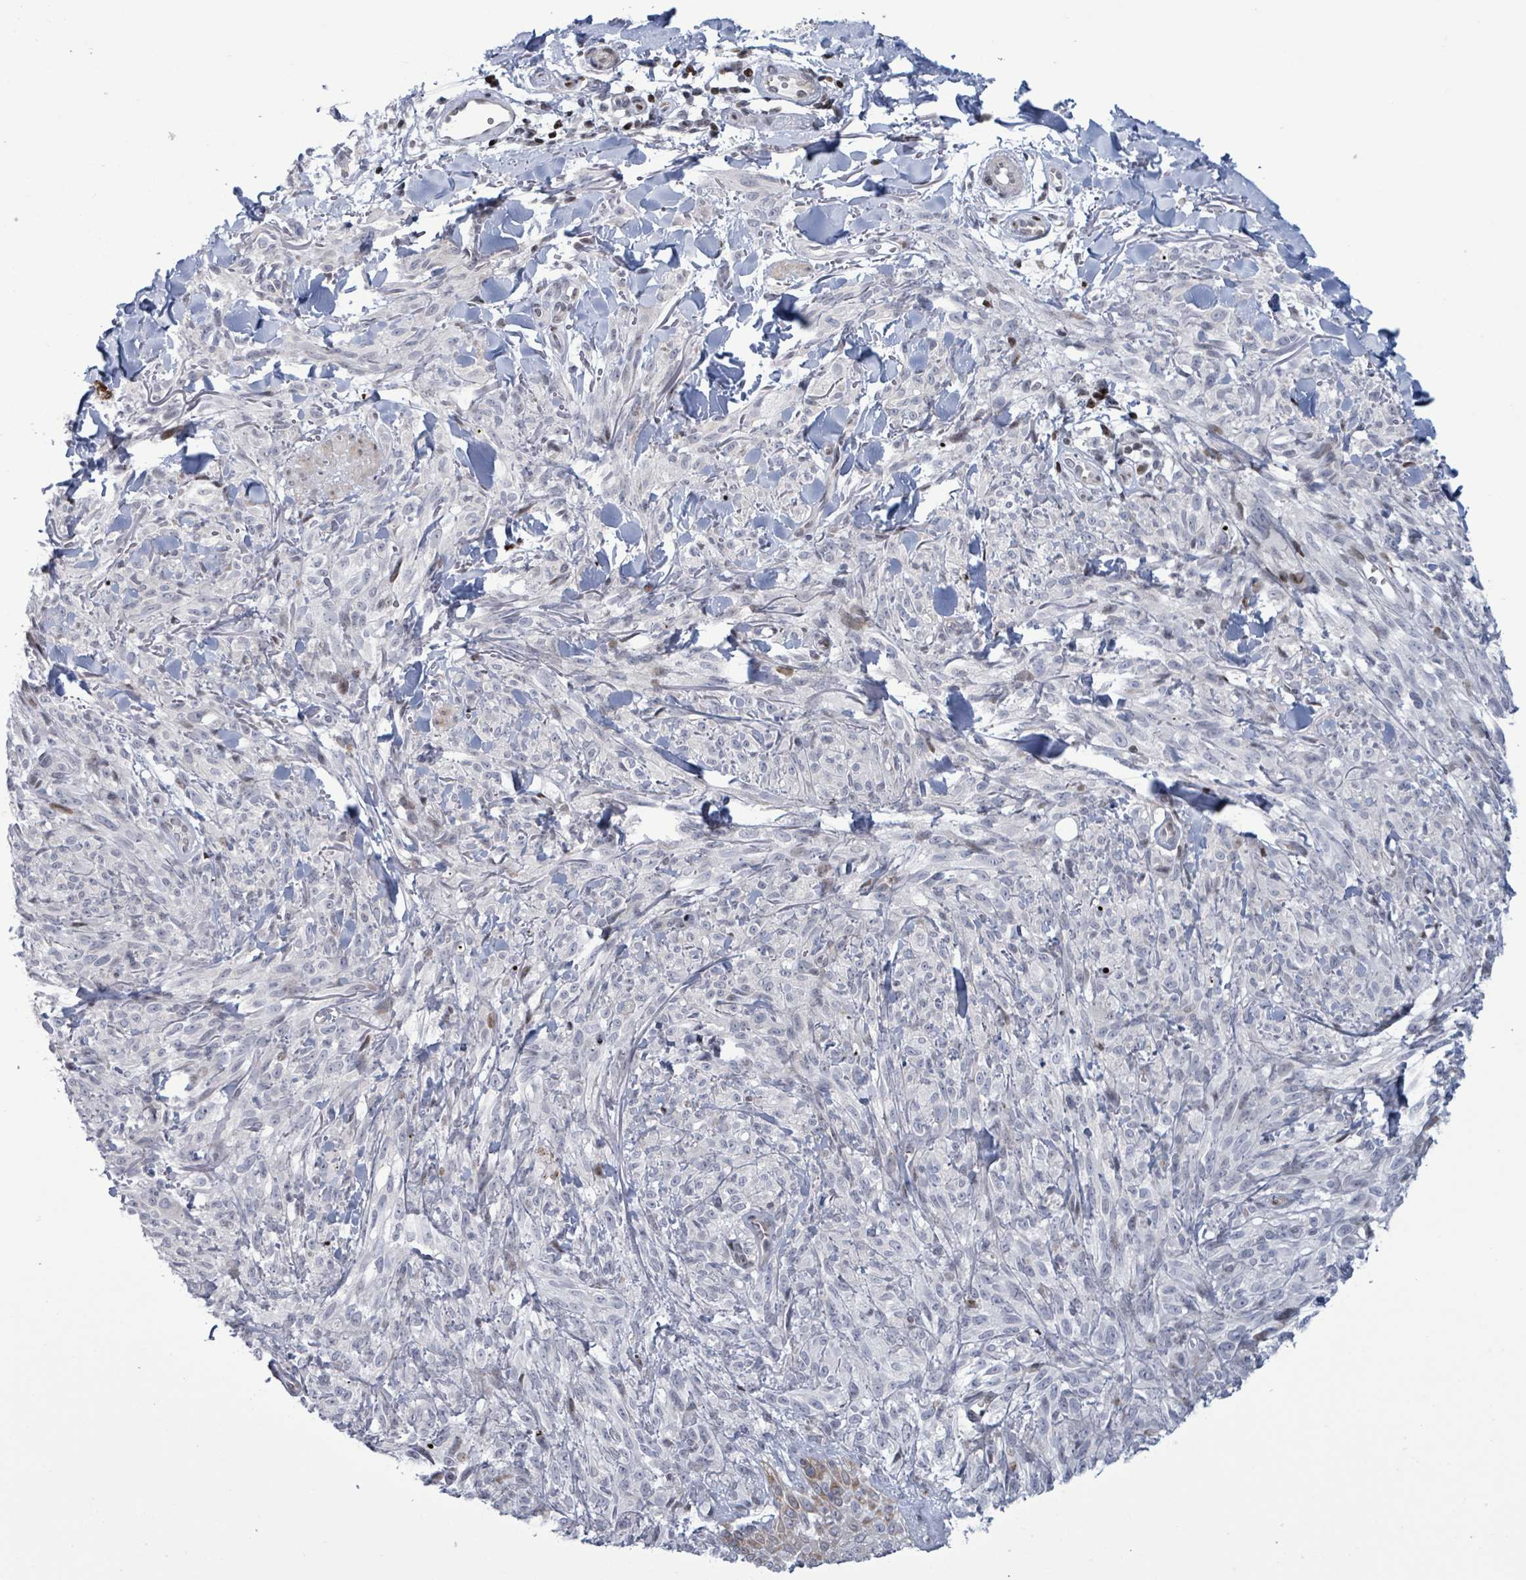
{"staining": {"intensity": "negative", "quantity": "none", "location": "none"}, "tissue": "melanoma", "cell_type": "Tumor cells", "image_type": "cancer", "snomed": [{"axis": "morphology", "description": "Malignant melanoma, NOS"}, {"axis": "topography", "description": "Skin of forearm"}], "caption": "DAB immunohistochemical staining of malignant melanoma demonstrates no significant positivity in tumor cells. The staining is performed using DAB brown chromogen with nuclei counter-stained in using hematoxylin.", "gene": "FNDC4", "patient": {"sex": "female", "age": 65}}